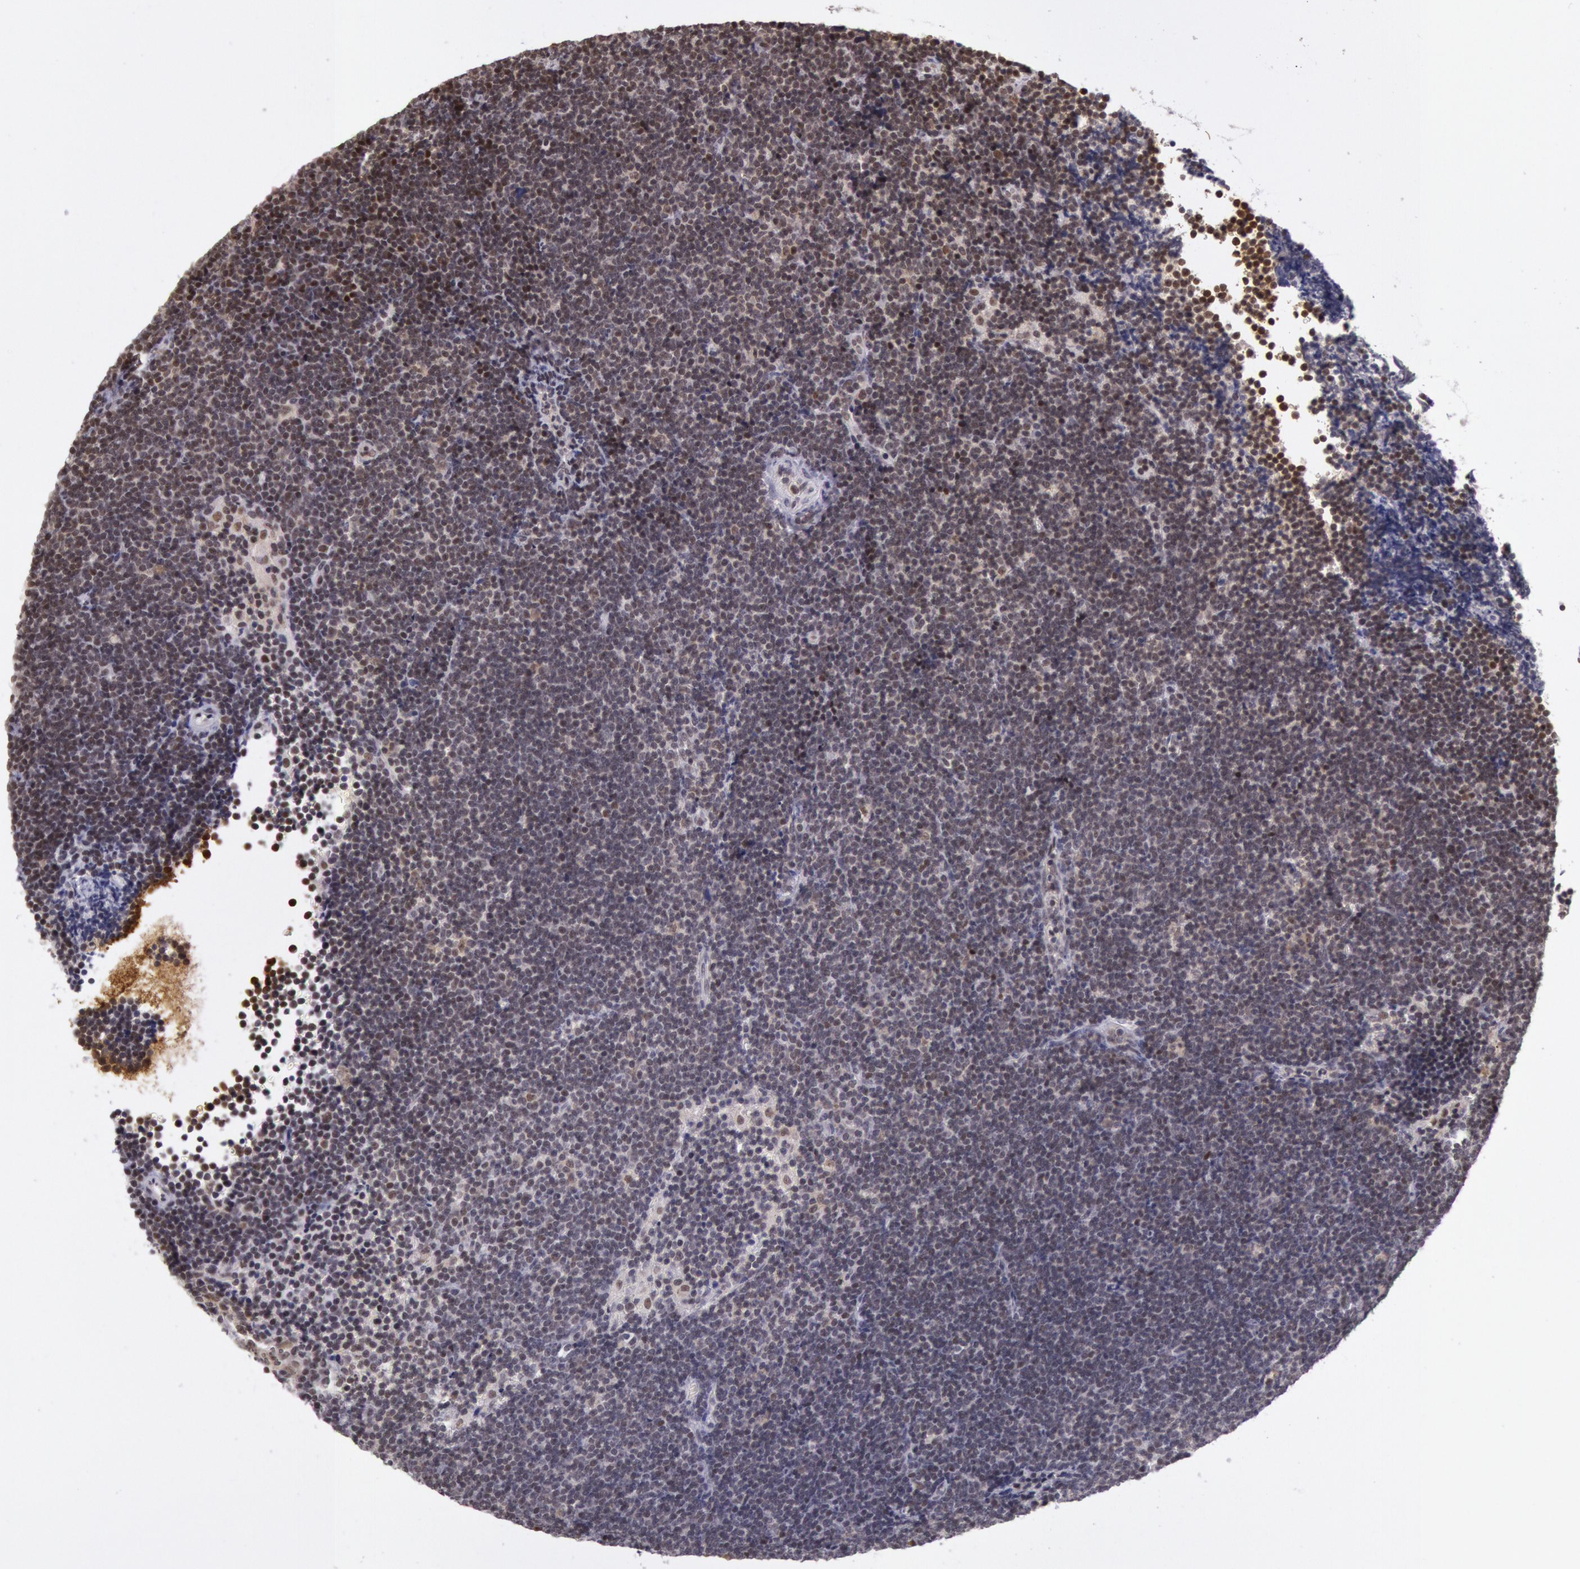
{"staining": {"intensity": "strong", "quantity": ">75%", "location": "nuclear"}, "tissue": "lymphoma", "cell_type": "Tumor cells", "image_type": "cancer", "snomed": [{"axis": "morphology", "description": "Malignant lymphoma, non-Hodgkin's type, Low grade"}, {"axis": "topography", "description": "Lymph node"}], "caption": "The histopathology image shows immunohistochemical staining of malignant lymphoma, non-Hodgkin's type (low-grade). There is strong nuclear positivity is identified in about >75% of tumor cells.", "gene": "ESS2", "patient": {"sex": "female", "age": 51}}